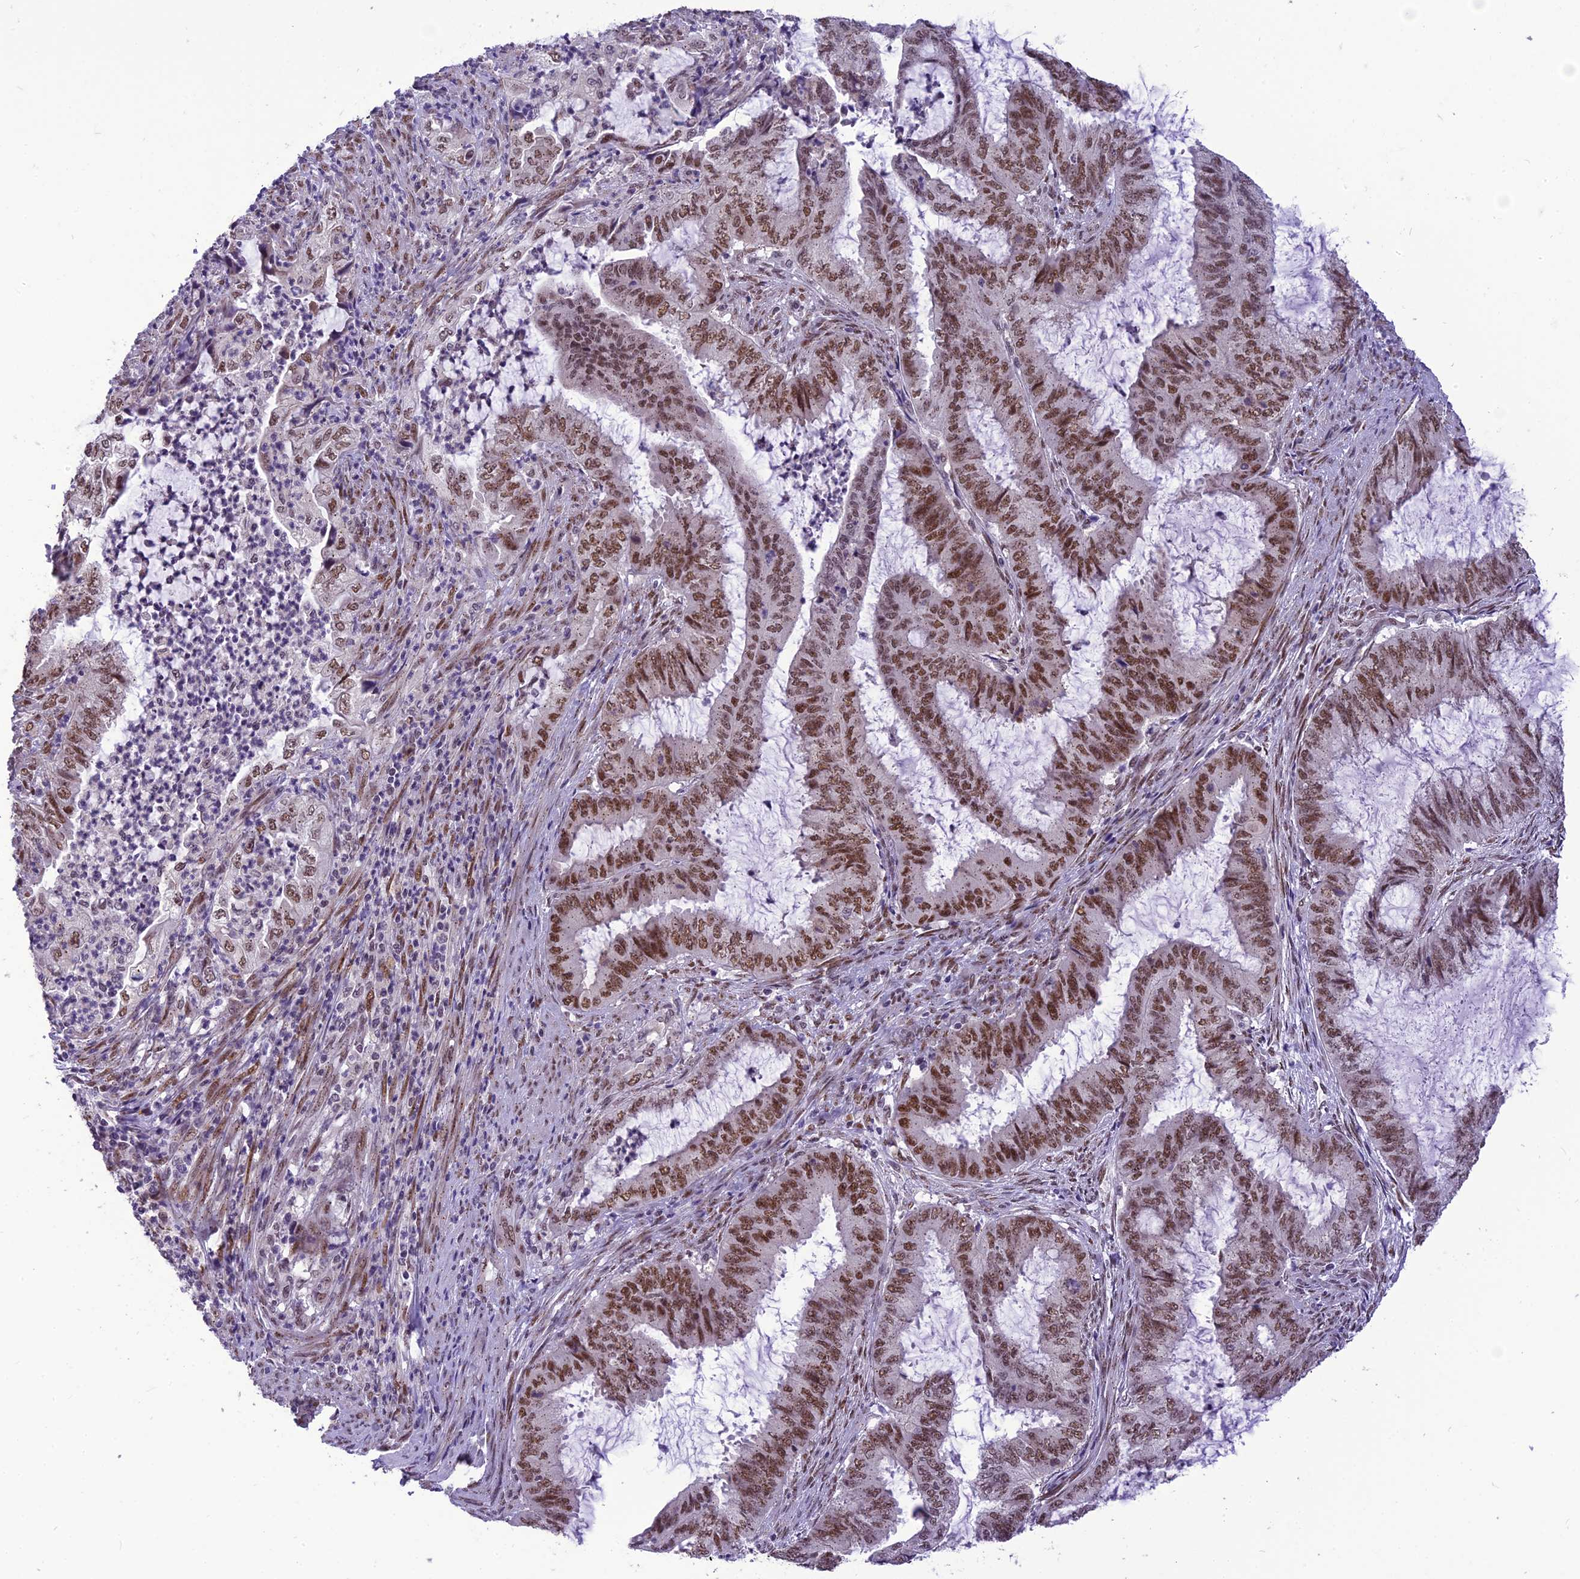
{"staining": {"intensity": "strong", "quantity": ">75%", "location": "nuclear"}, "tissue": "endometrial cancer", "cell_type": "Tumor cells", "image_type": "cancer", "snomed": [{"axis": "morphology", "description": "Adenocarcinoma, NOS"}, {"axis": "topography", "description": "Endometrium"}], "caption": "A high-resolution histopathology image shows IHC staining of adenocarcinoma (endometrial), which reveals strong nuclear positivity in about >75% of tumor cells.", "gene": "IRF2BP1", "patient": {"sex": "female", "age": 51}}